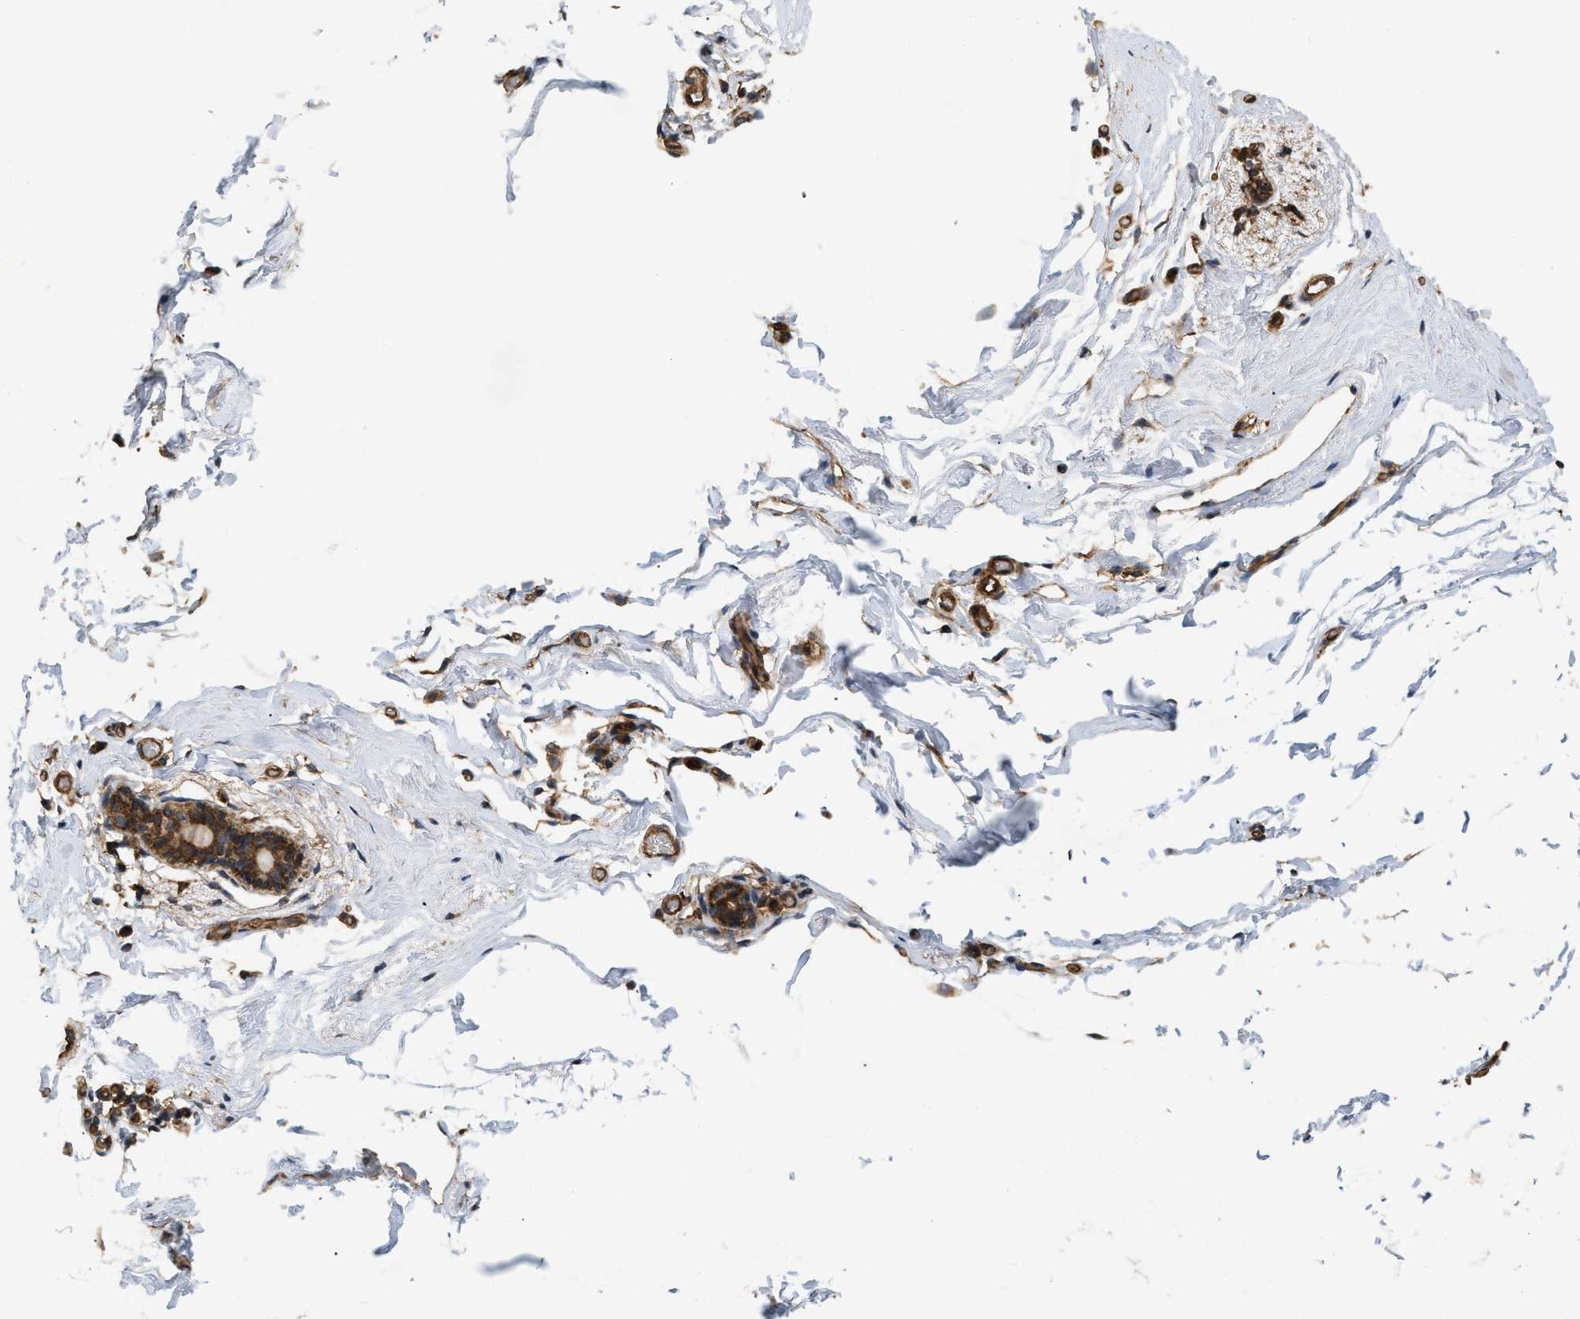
{"staining": {"intensity": "strong", "quantity": ">75%", "location": "cytoplasmic/membranous"}, "tissue": "breast", "cell_type": "Glandular cells", "image_type": "normal", "snomed": [{"axis": "morphology", "description": "Normal tissue, NOS"}, {"axis": "topography", "description": "Breast"}], "caption": "IHC staining of unremarkable breast, which demonstrates high levels of strong cytoplasmic/membranous positivity in approximately >75% of glandular cells indicating strong cytoplasmic/membranous protein expression. The staining was performed using DAB (3,3'-diaminobenzidine) (brown) for protein detection and nuclei were counterstained in hematoxylin (blue).", "gene": "GNB4", "patient": {"sex": "female", "age": 62}}